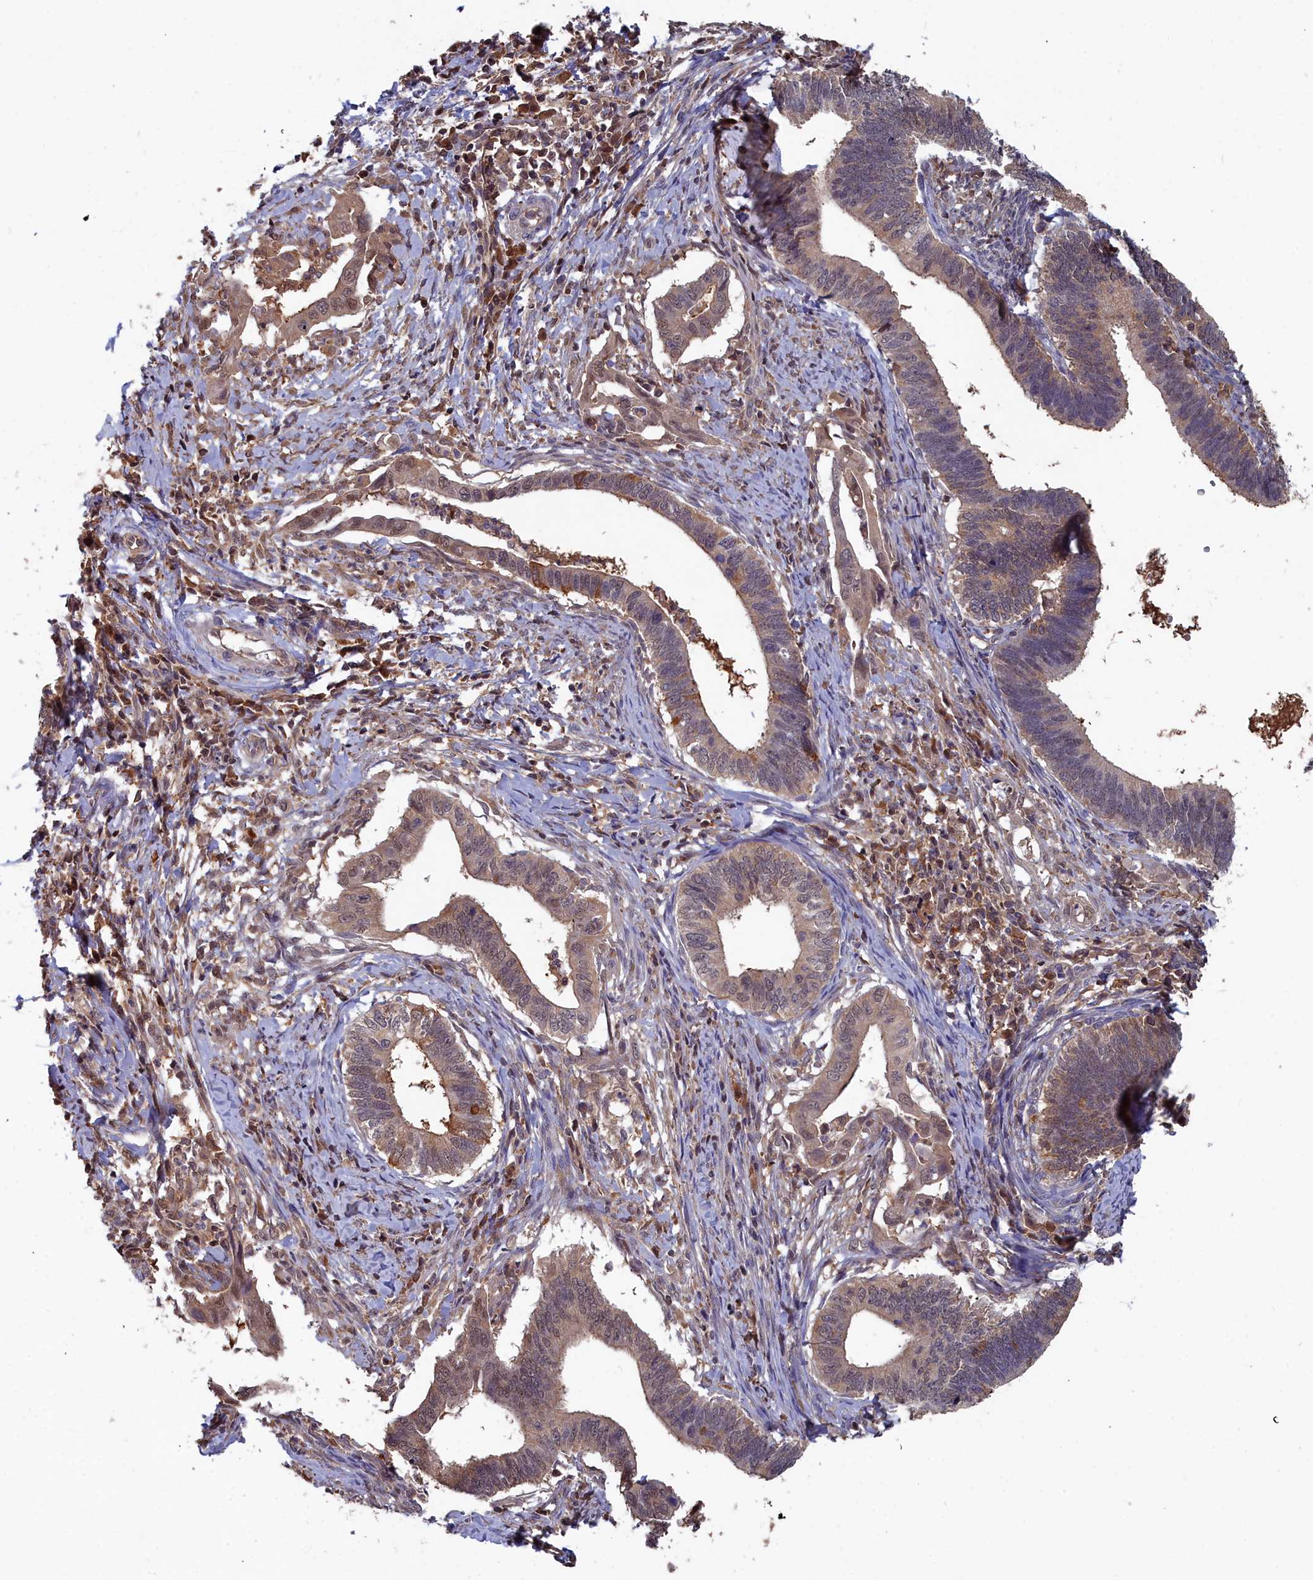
{"staining": {"intensity": "weak", "quantity": ">75%", "location": "cytoplasmic/membranous,nuclear"}, "tissue": "cervical cancer", "cell_type": "Tumor cells", "image_type": "cancer", "snomed": [{"axis": "morphology", "description": "Adenocarcinoma, NOS"}, {"axis": "topography", "description": "Cervix"}], "caption": "DAB immunohistochemical staining of human cervical adenocarcinoma shows weak cytoplasmic/membranous and nuclear protein positivity in approximately >75% of tumor cells.", "gene": "GFRA2", "patient": {"sex": "female", "age": 42}}